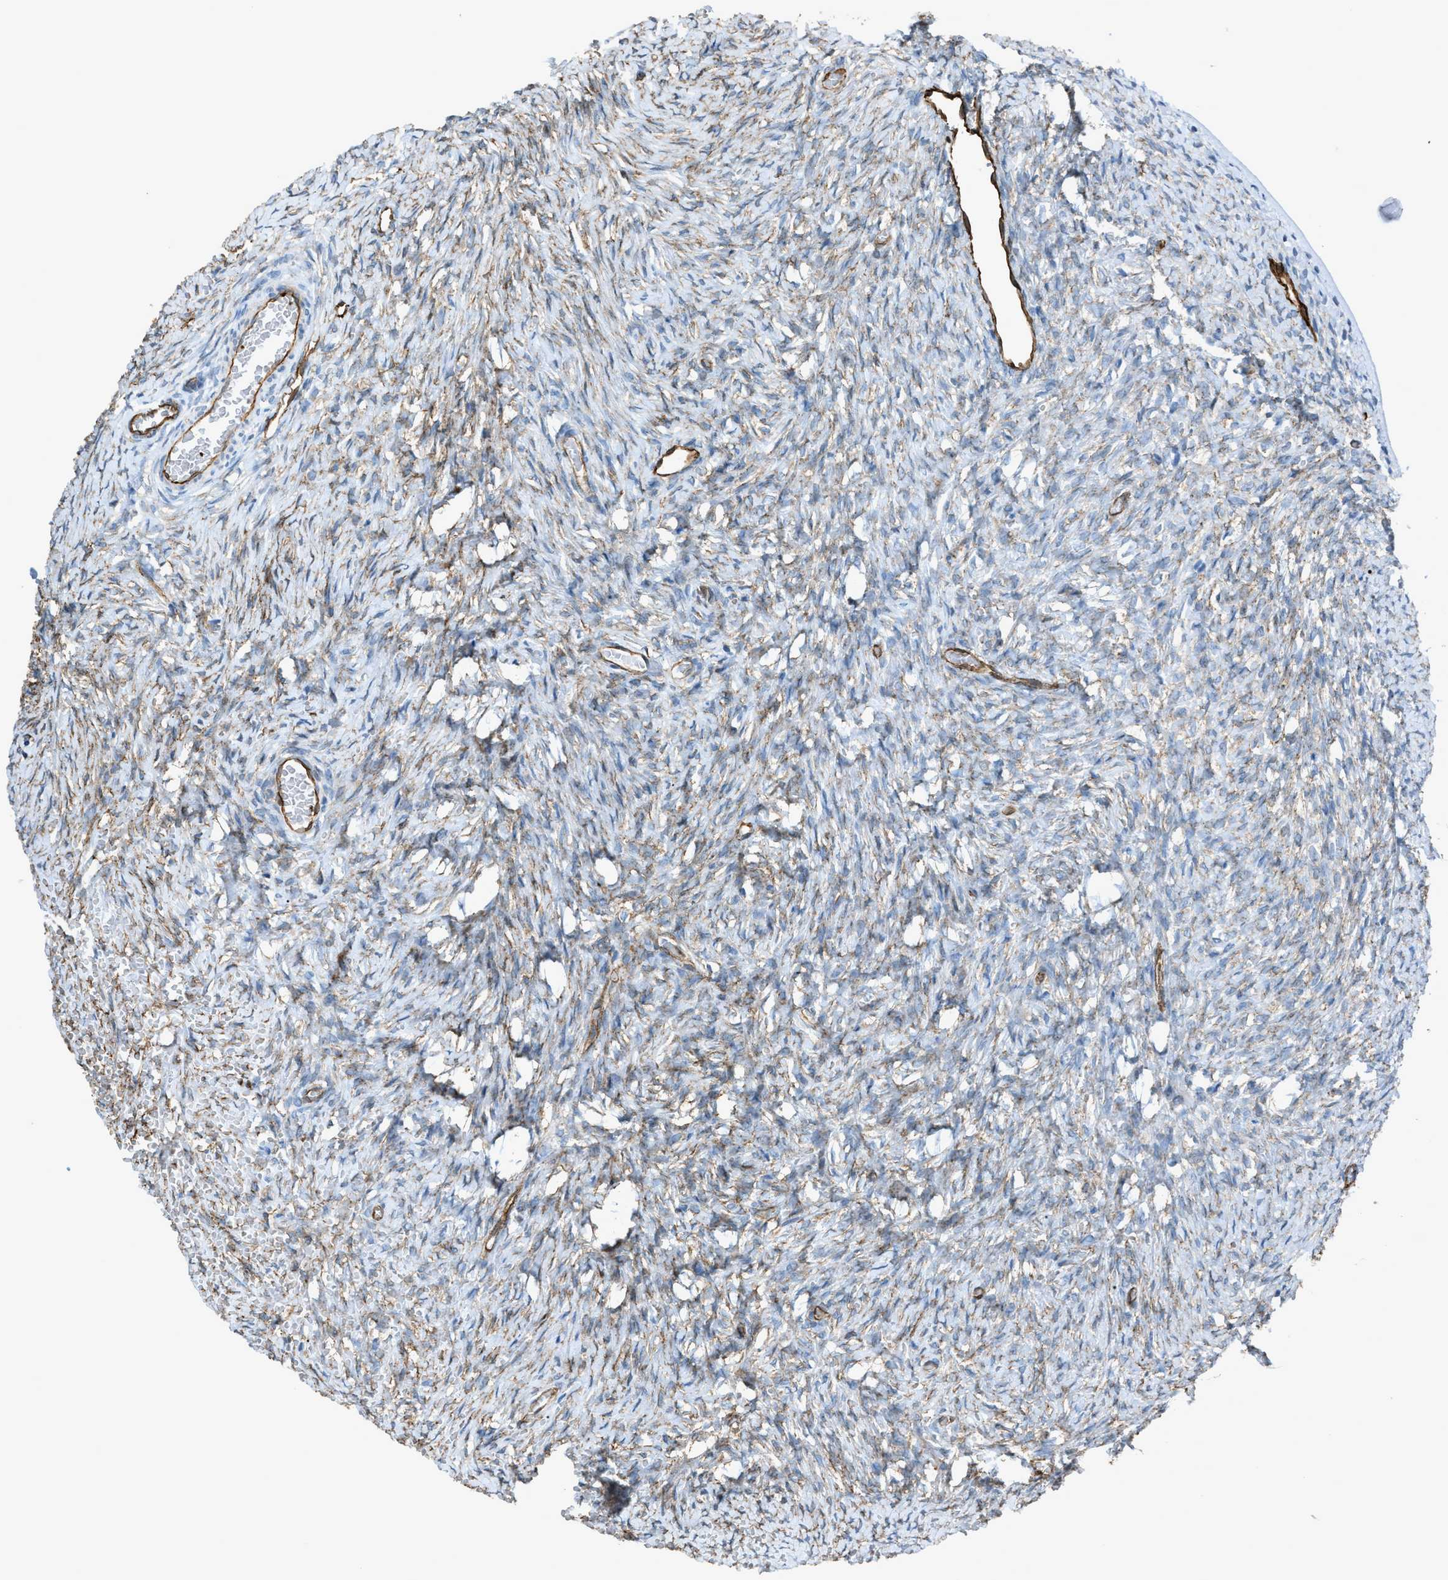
{"staining": {"intensity": "moderate", "quantity": "25%-75%", "location": "cytoplasmic/membranous"}, "tissue": "ovary", "cell_type": "Ovarian stroma cells", "image_type": "normal", "snomed": [{"axis": "morphology", "description": "Normal tissue, NOS"}, {"axis": "topography", "description": "Ovary"}], "caption": "Ovary was stained to show a protein in brown. There is medium levels of moderate cytoplasmic/membranous positivity in about 25%-75% of ovarian stroma cells.", "gene": "SLC22A15", "patient": {"sex": "female", "age": 27}}